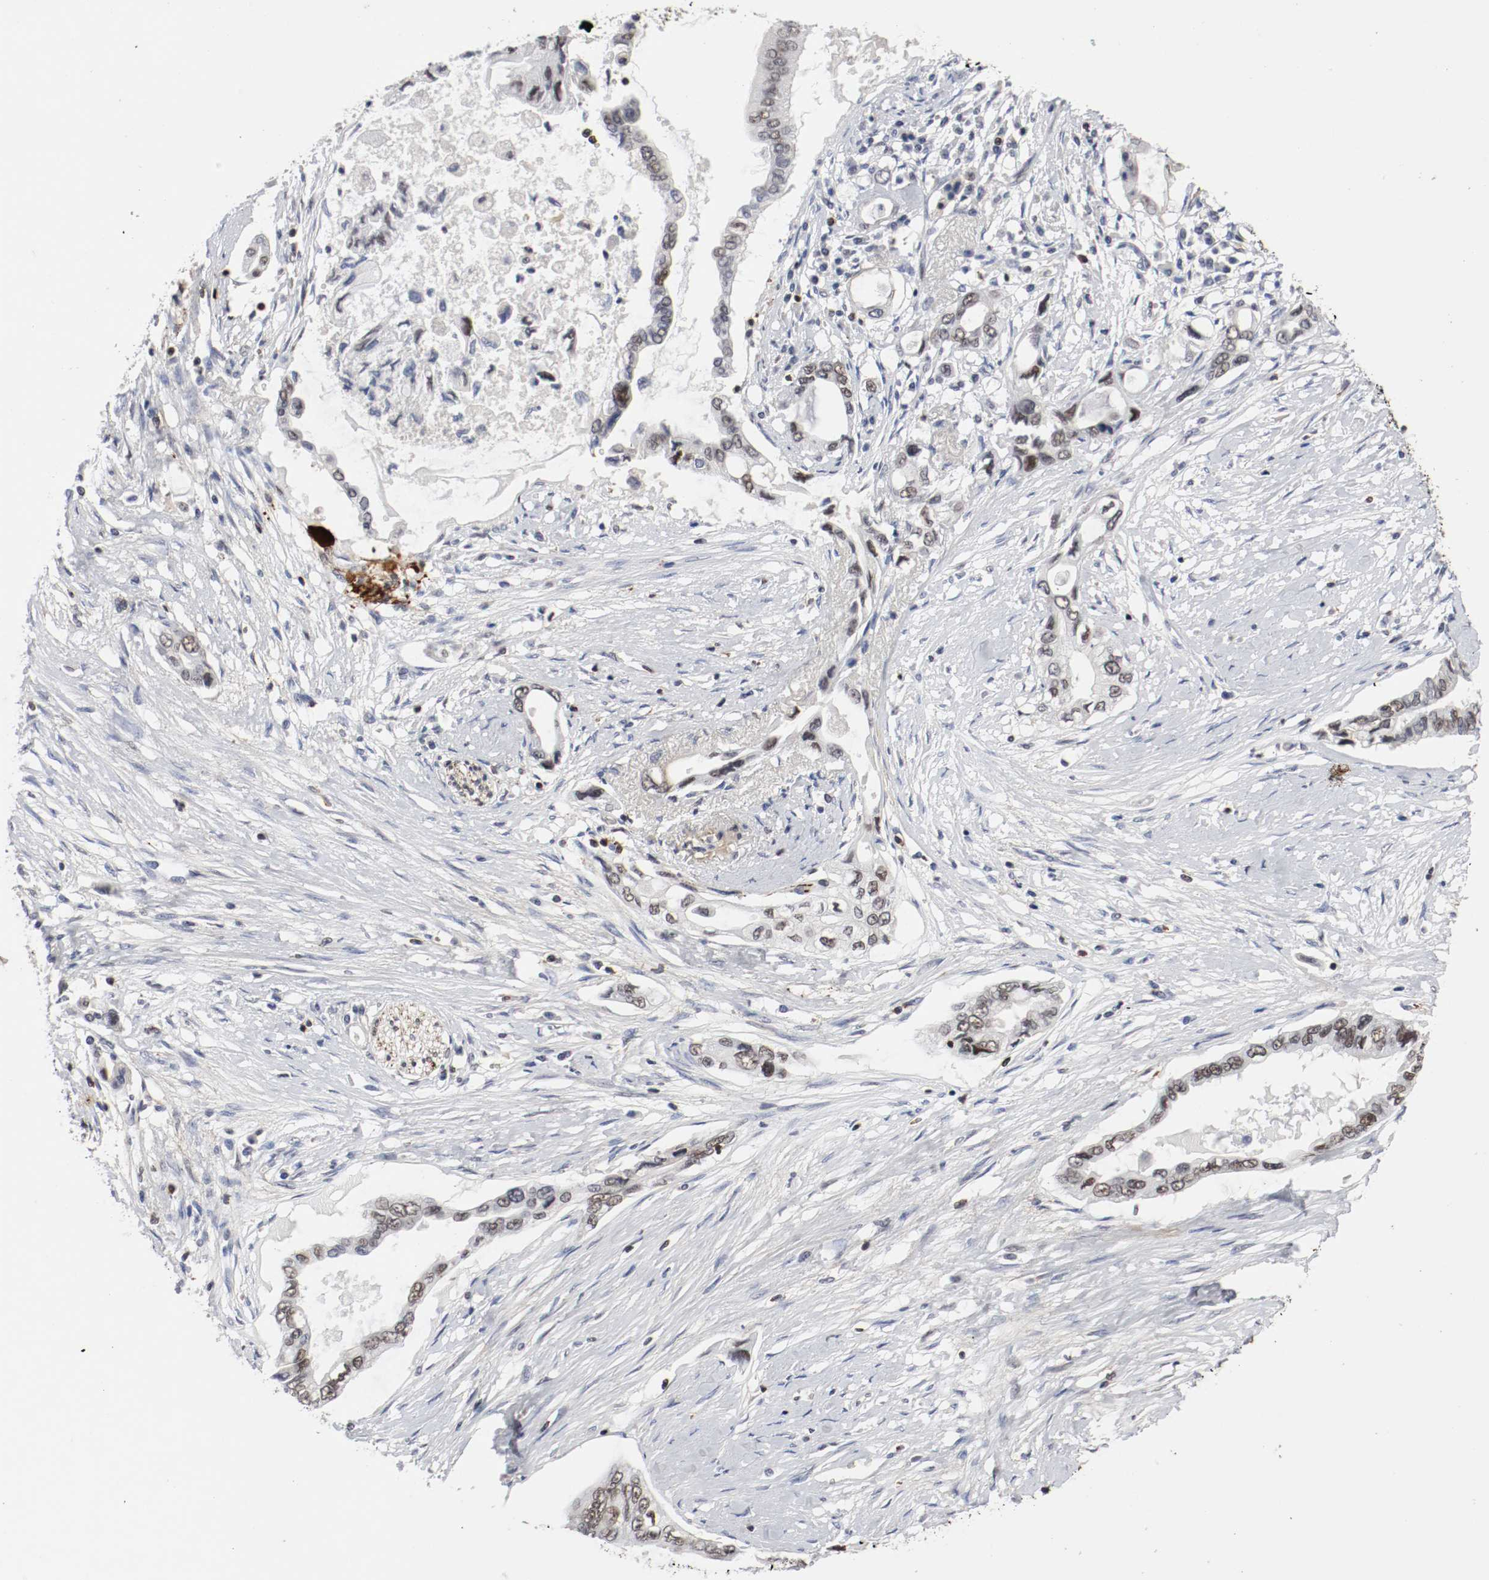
{"staining": {"intensity": "negative", "quantity": "none", "location": "none"}, "tissue": "pancreatic cancer", "cell_type": "Tumor cells", "image_type": "cancer", "snomed": [{"axis": "morphology", "description": "Adenocarcinoma, NOS"}, {"axis": "topography", "description": "Pancreas"}], "caption": "The histopathology image reveals no significant positivity in tumor cells of pancreatic cancer (adenocarcinoma). The staining was performed using DAB (3,3'-diaminobenzidine) to visualize the protein expression in brown, while the nuclei were stained in blue with hematoxylin (Magnification: 20x).", "gene": "JUND", "patient": {"sex": "female", "age": 57}}